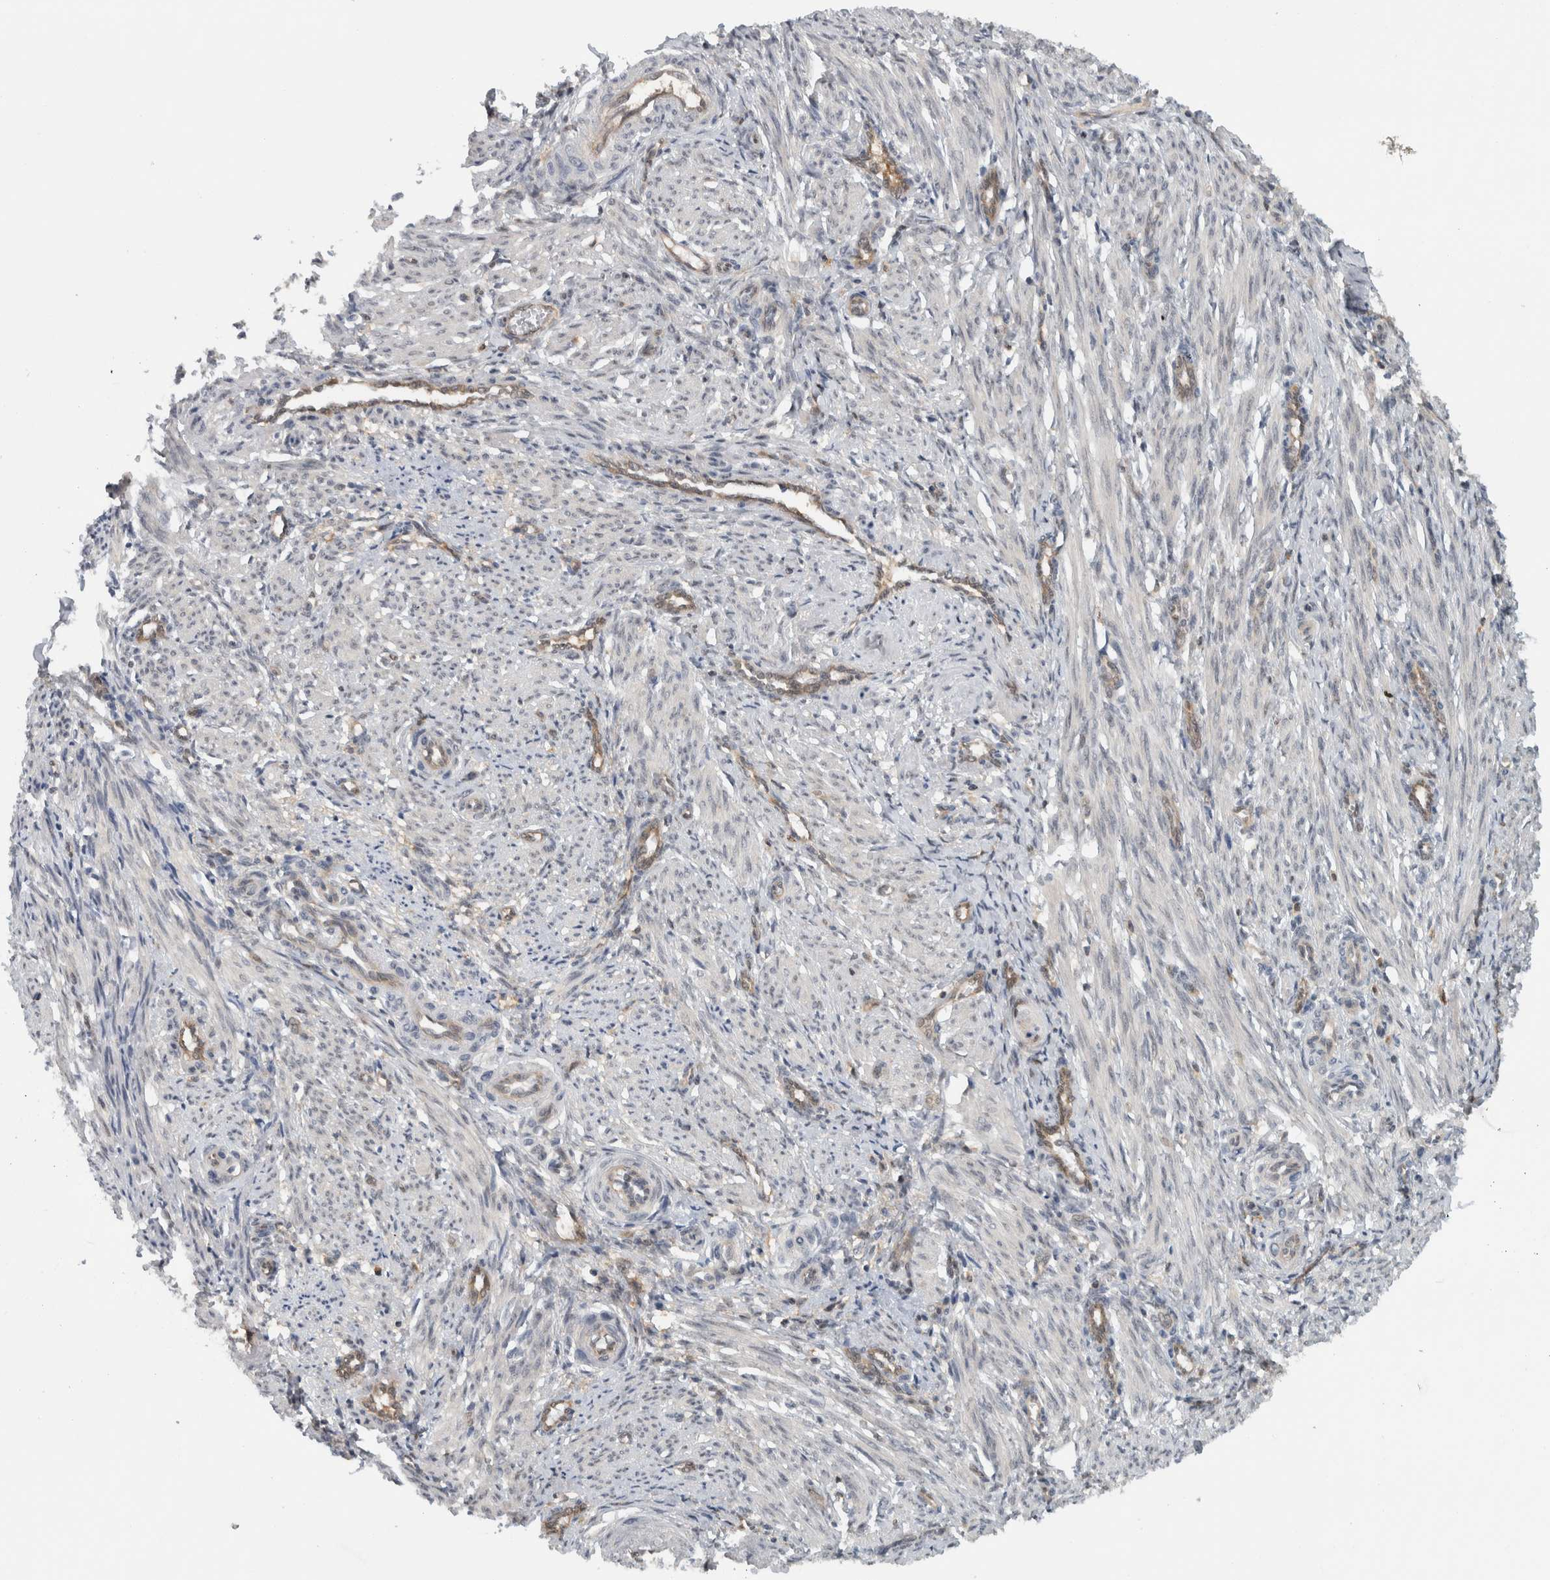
{"staining": {"intensity": "weak", "quantity": "<25%", "location": "cytoplasmic/membranous"}, "tissue": "smooth muscle", "cell_type": "Smooth muscle cells", "image_type": "normal", "snomed": [{"axis": "morphology", "description": "Normal tissue, NOS"}, {"axis": "topography", "description": "Endometrium"}], "caption": "DAB (3,3'-diaminobenzidine) immunohistochemical staining of normal human smooth muscle reveals no significant positivity in smooth muscle cells.", "gene": "CCDC43", "patient": {"sex": "female", "age": 33}}